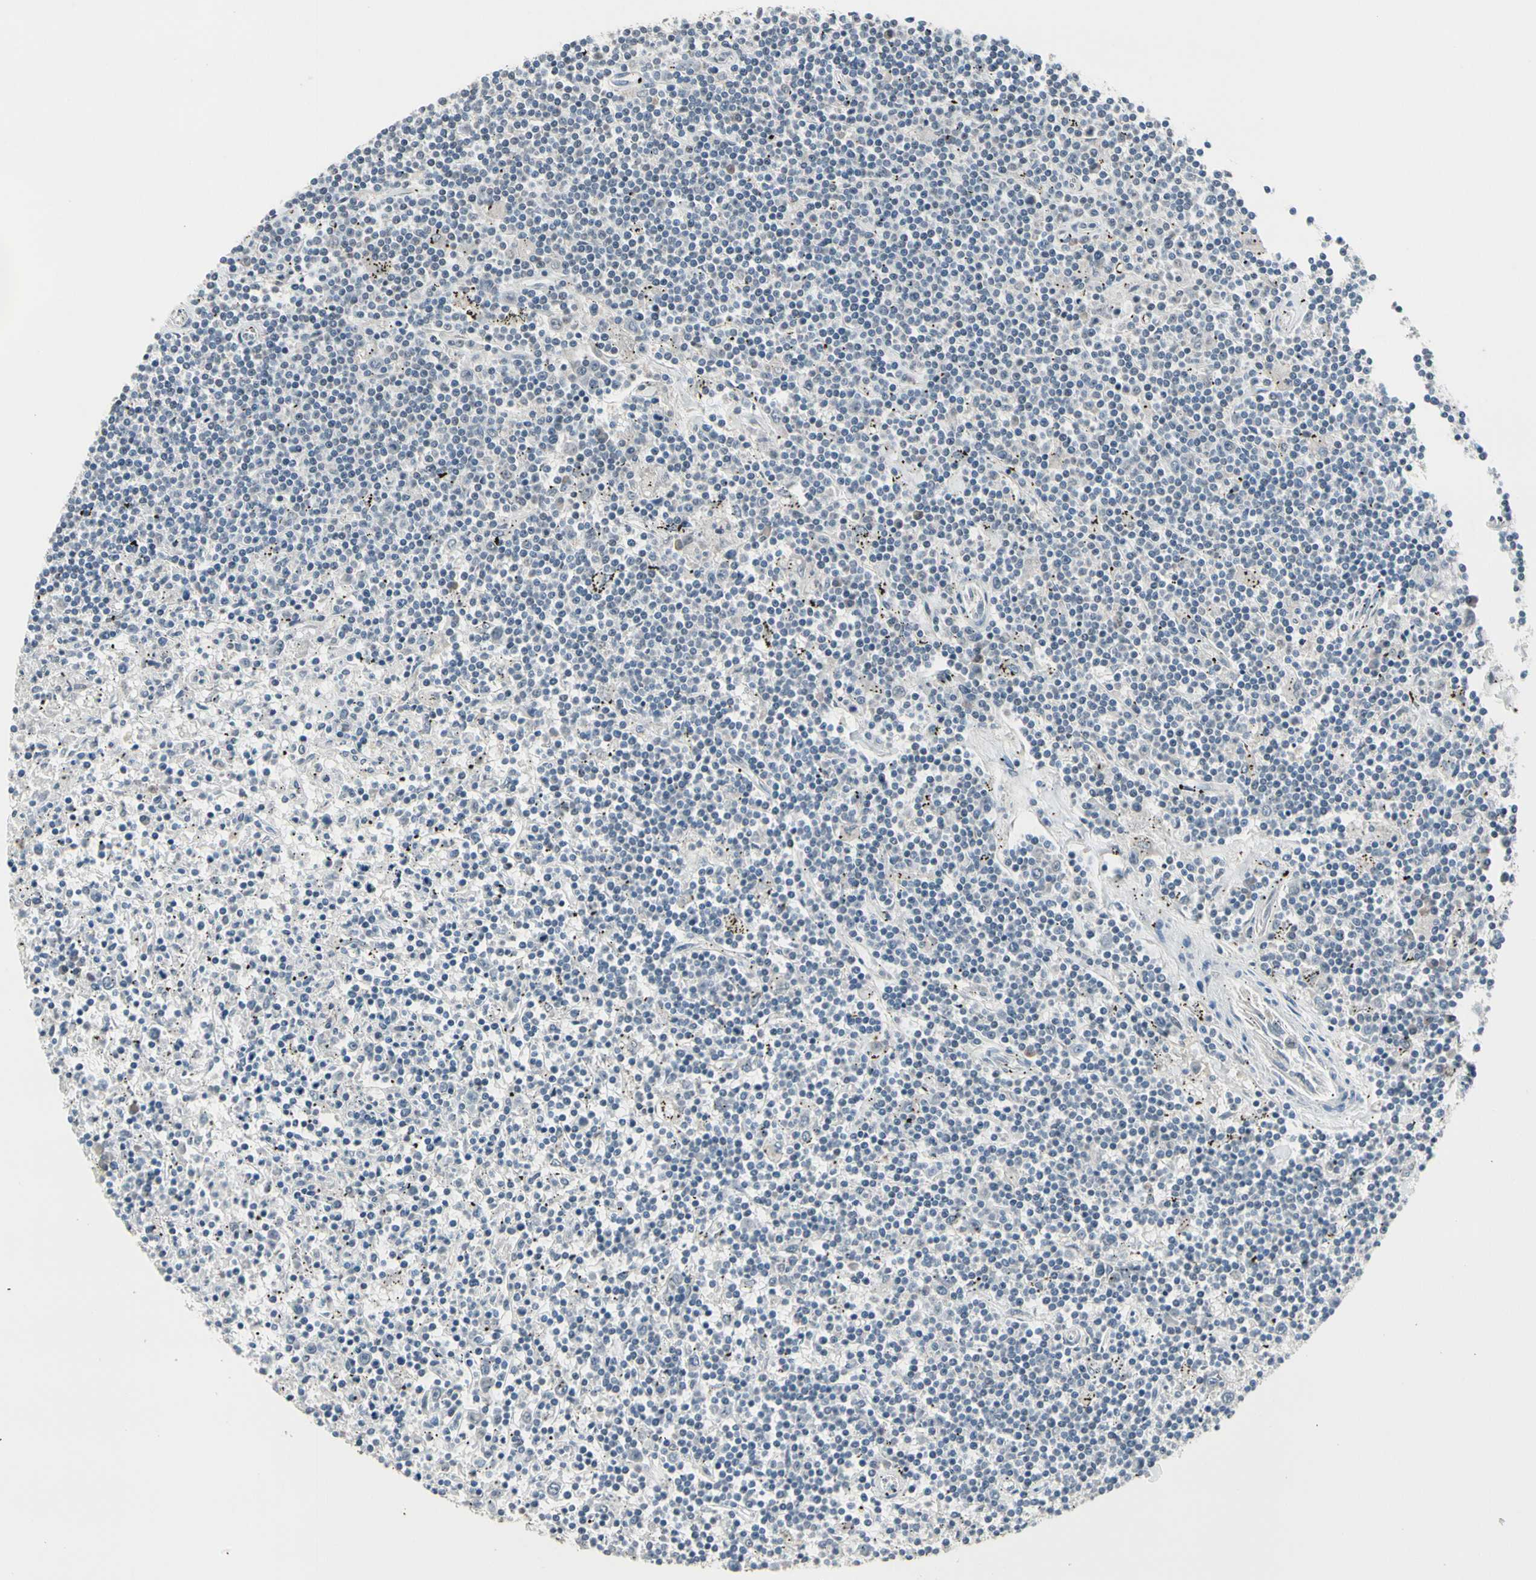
{"staining": {"intensity": "negative", "quantity": "none", "location": "none"}, "tissue": "lymphoma", "cell_type": "Tumor cells", "image_type": "cancer", "snomed": [{"axis": "morphology", "description": "Malignant lymphoma, non-Hodgkin's type, Low grade"}, {"axis": "topography", "description": "Spleen"}], "caption": "DAB immunohistochemical staining of human lymphoma shows no significant staining in tumor cells. Brightfield microscopy of IHC stained with DAB (3,3'-diaminobenzidine) (brown) and hematoxylin (blue), captured at high magnification.", "gene": "SV2A", "patient": {"sex": "male", "age": 76}}